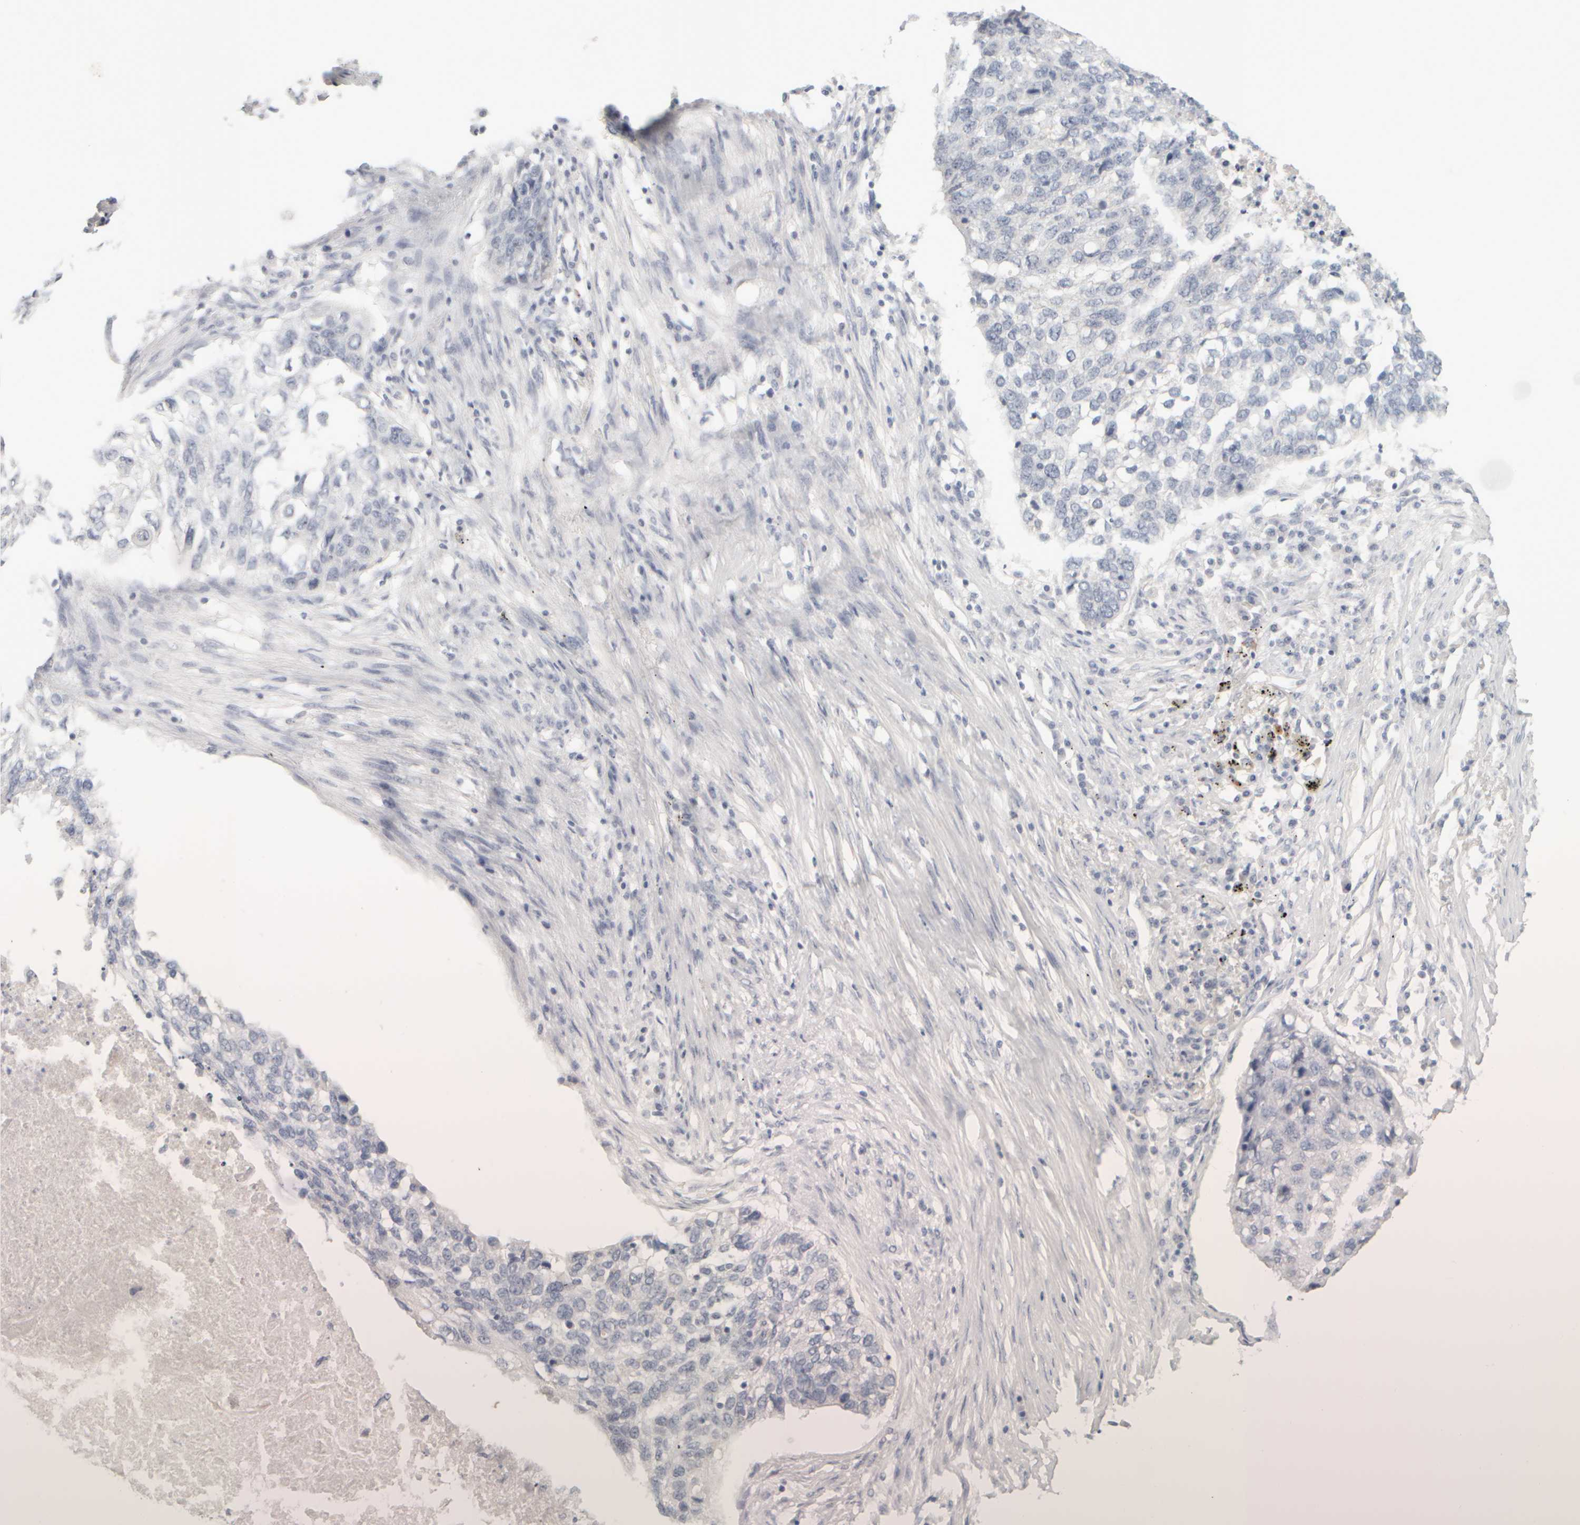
{"staining": {"intensity": "negative", "quantity": "none", "location": "none"}, "tissue": "lung cancer", "cell_type": "Tumor cells", "image_type": "cancer", "snomed": [{"axis": "morphology", "description": "Squamous cell carcinoma, NOS"}, {"axis": "topography", "description": "Lung"}], "caption": "IHC photomicrograph of neoplastic tissue: squamous cell carcinoma (lung) stained with DAB reveals no significant protein staining in tumor cells.", "gene": "DCXR", "patient": {"sex": "female", "age": 63}}